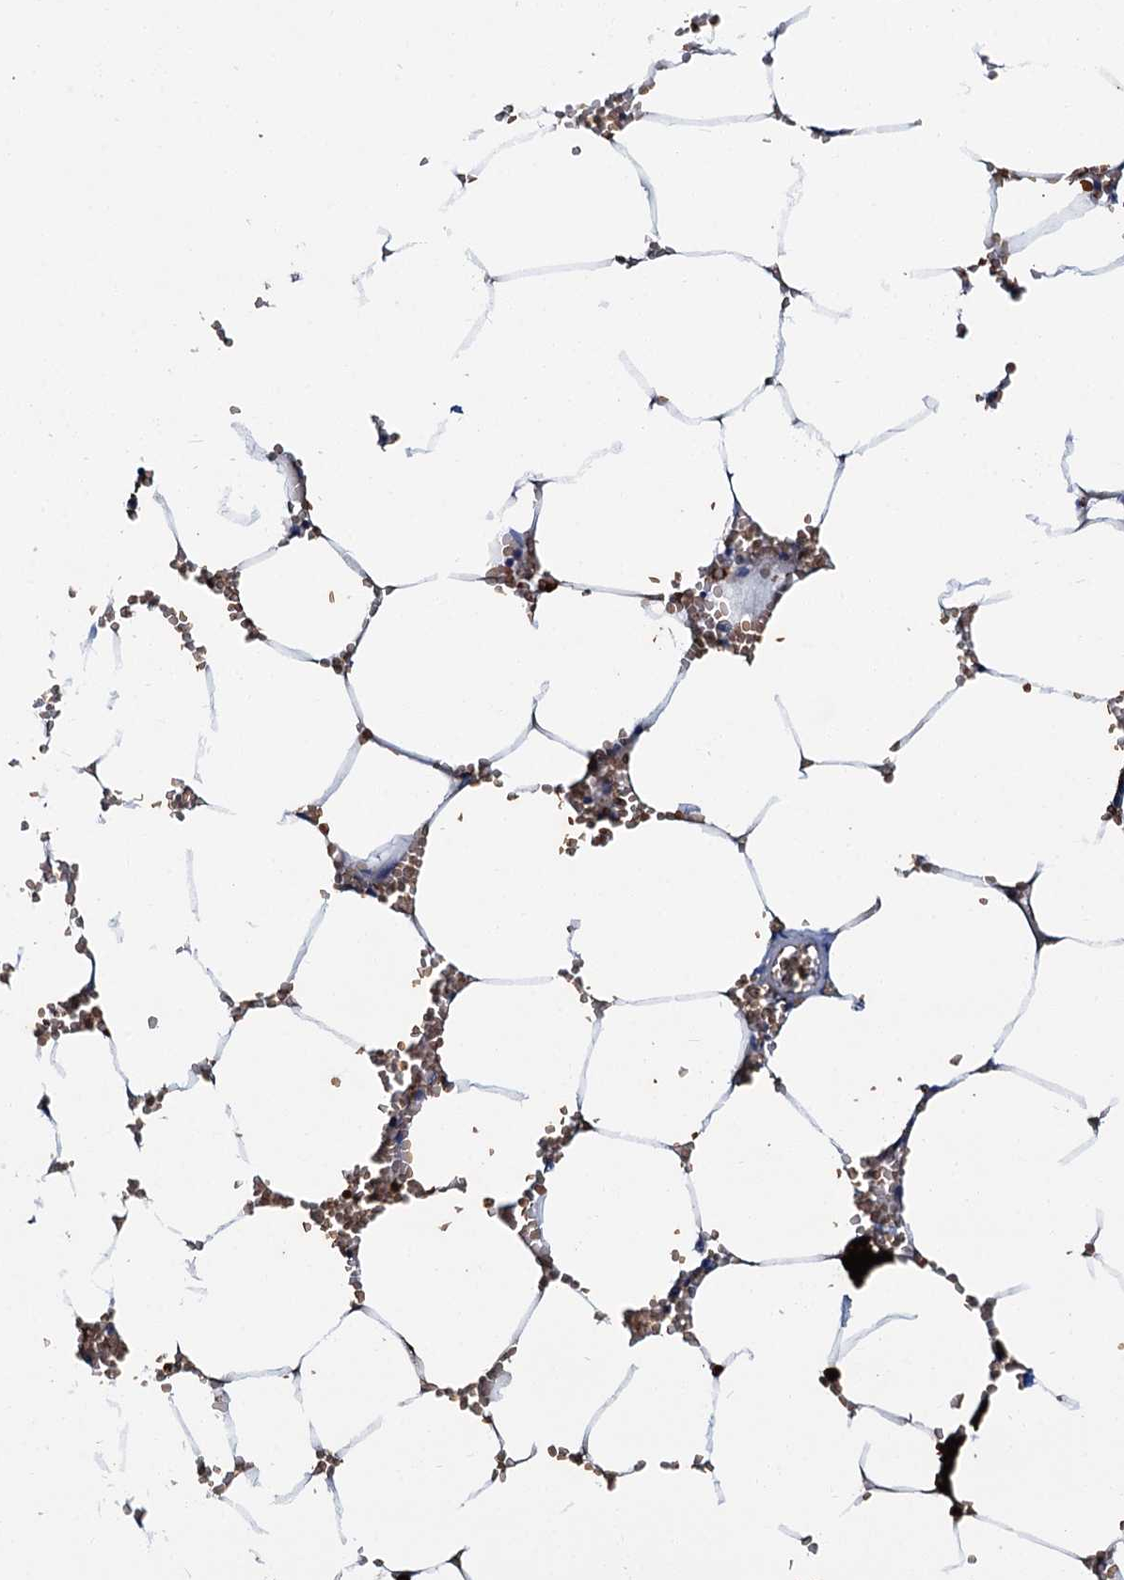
{"staining": {"intensity": "strong", "quantity": "25%-75%", "location": "cytoplasmic/membranous"}, "tissue": "bone marrow", "cell_type": "Hematopoietic cells", "image_type": "normal", "snomed": [{"axis": "morphology", "description": "Normal tissue, NOS"}, {"axis": "topography", "description": "Bone marrow"}], "caption": "Immunohistochemical staining of benign human bone marrow reveals high levels of strong cytoplasmic/membranous expression in about 25%-75% of hematopoietic cells. (Brightfield microscopy of DAB IHC at high magnification).", "gene": "ATG2A", "patient": {"sex": "male", "age": 70}}